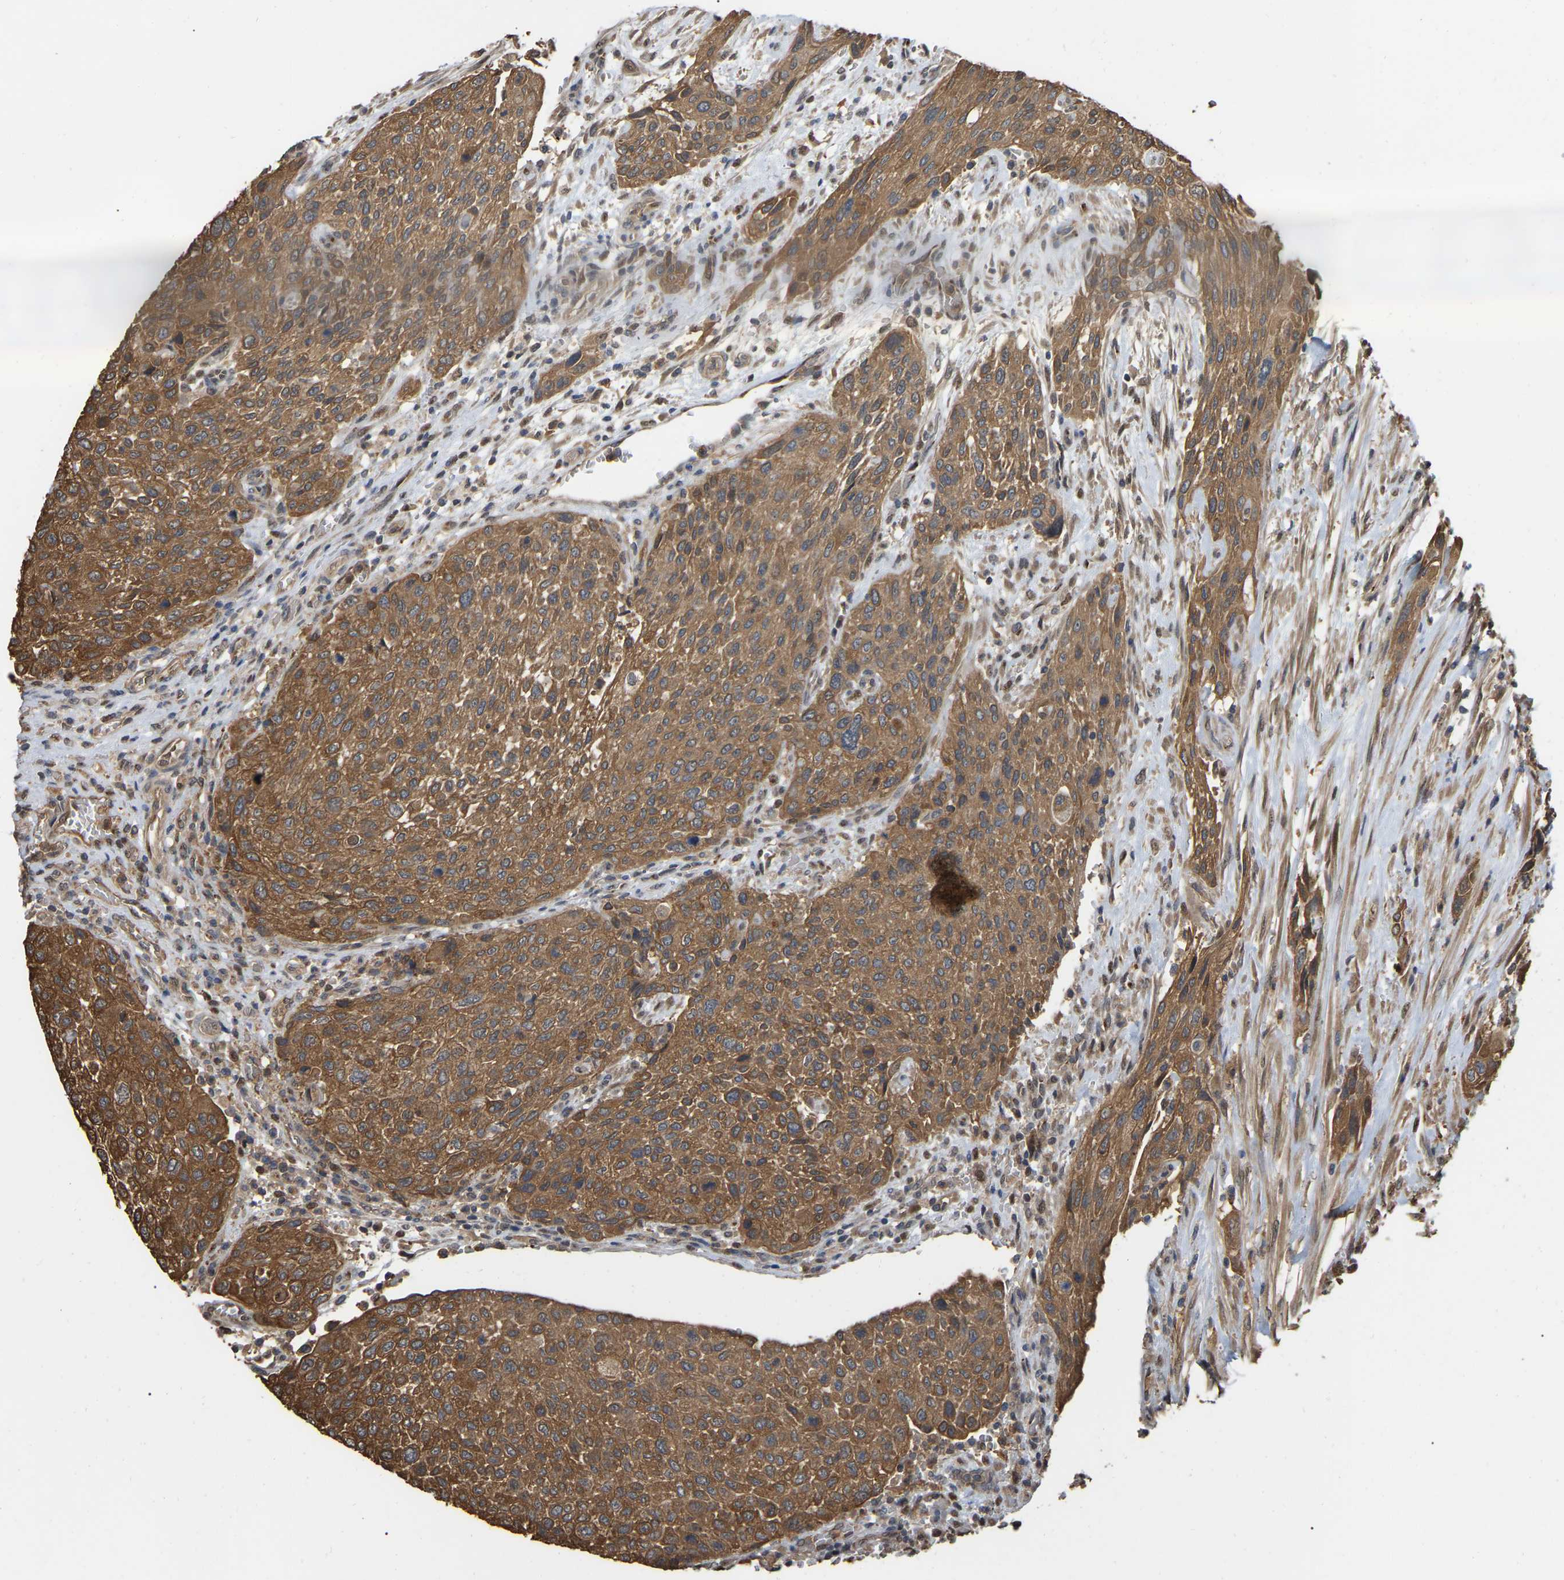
{"staining": {"intensity": "moderate", "quantity": ">75%", "location": "cytoplasmic/membranous"}, "tissue": "urothelial cancer", "cell_type": "Tumor cells", "image_type": "cancer", "snomed": [{"axis": "morphology", "description": "Urothelial carcinoma, Low grade"}, {"axis": "morphology", "description": "Urothelial carcinoma, High grade"}, {"axis": "topography", "description": "Urinary bladder"}], "caption": "Immunohistochemical staining of low-grade urothelial carcinoma displays medium levels of moderate cytoplasmic/membranous protein staining in approximately >75% of tumor cells. The protein of interest is shown in brown color, while the nuclei are stained blue.", "gene": "FAM219A", "patient": {"sex": "male", "age": 35}}